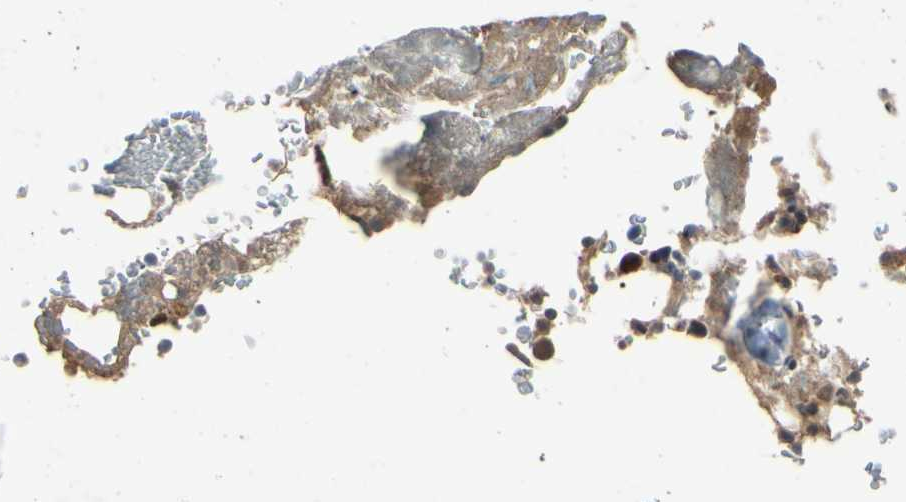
{"staining": {"intensity": "moderate", "quantity": "25%-75%", "location": "cytoplasmic/membranous,nuclear"}, "tissue": "bone marrow", "cell_type": "Hematopoietic cells", "image_type": "normal", "snomed": [{"axis": "morphology", "description": "Normal tissue, NOS"}, {"axis": "topography", "description": "Bone marrow"}], "caption": "High-magnification brightfield microscopy of normal bone marrow stained with DAB (3,3'-diaminobenzidine) (brown) and counterstained with hematoxylin (blue). hematopoietic cells exhibit moderate cytoplasmic/membranous,nuclear staining is appreciated in approximately25%-75% of cells. Ihc stains the protein of interest in brown and the nuclei are stained blue.", "gene": "RNF14", "patient": {"sex": "female", "age": 73}}